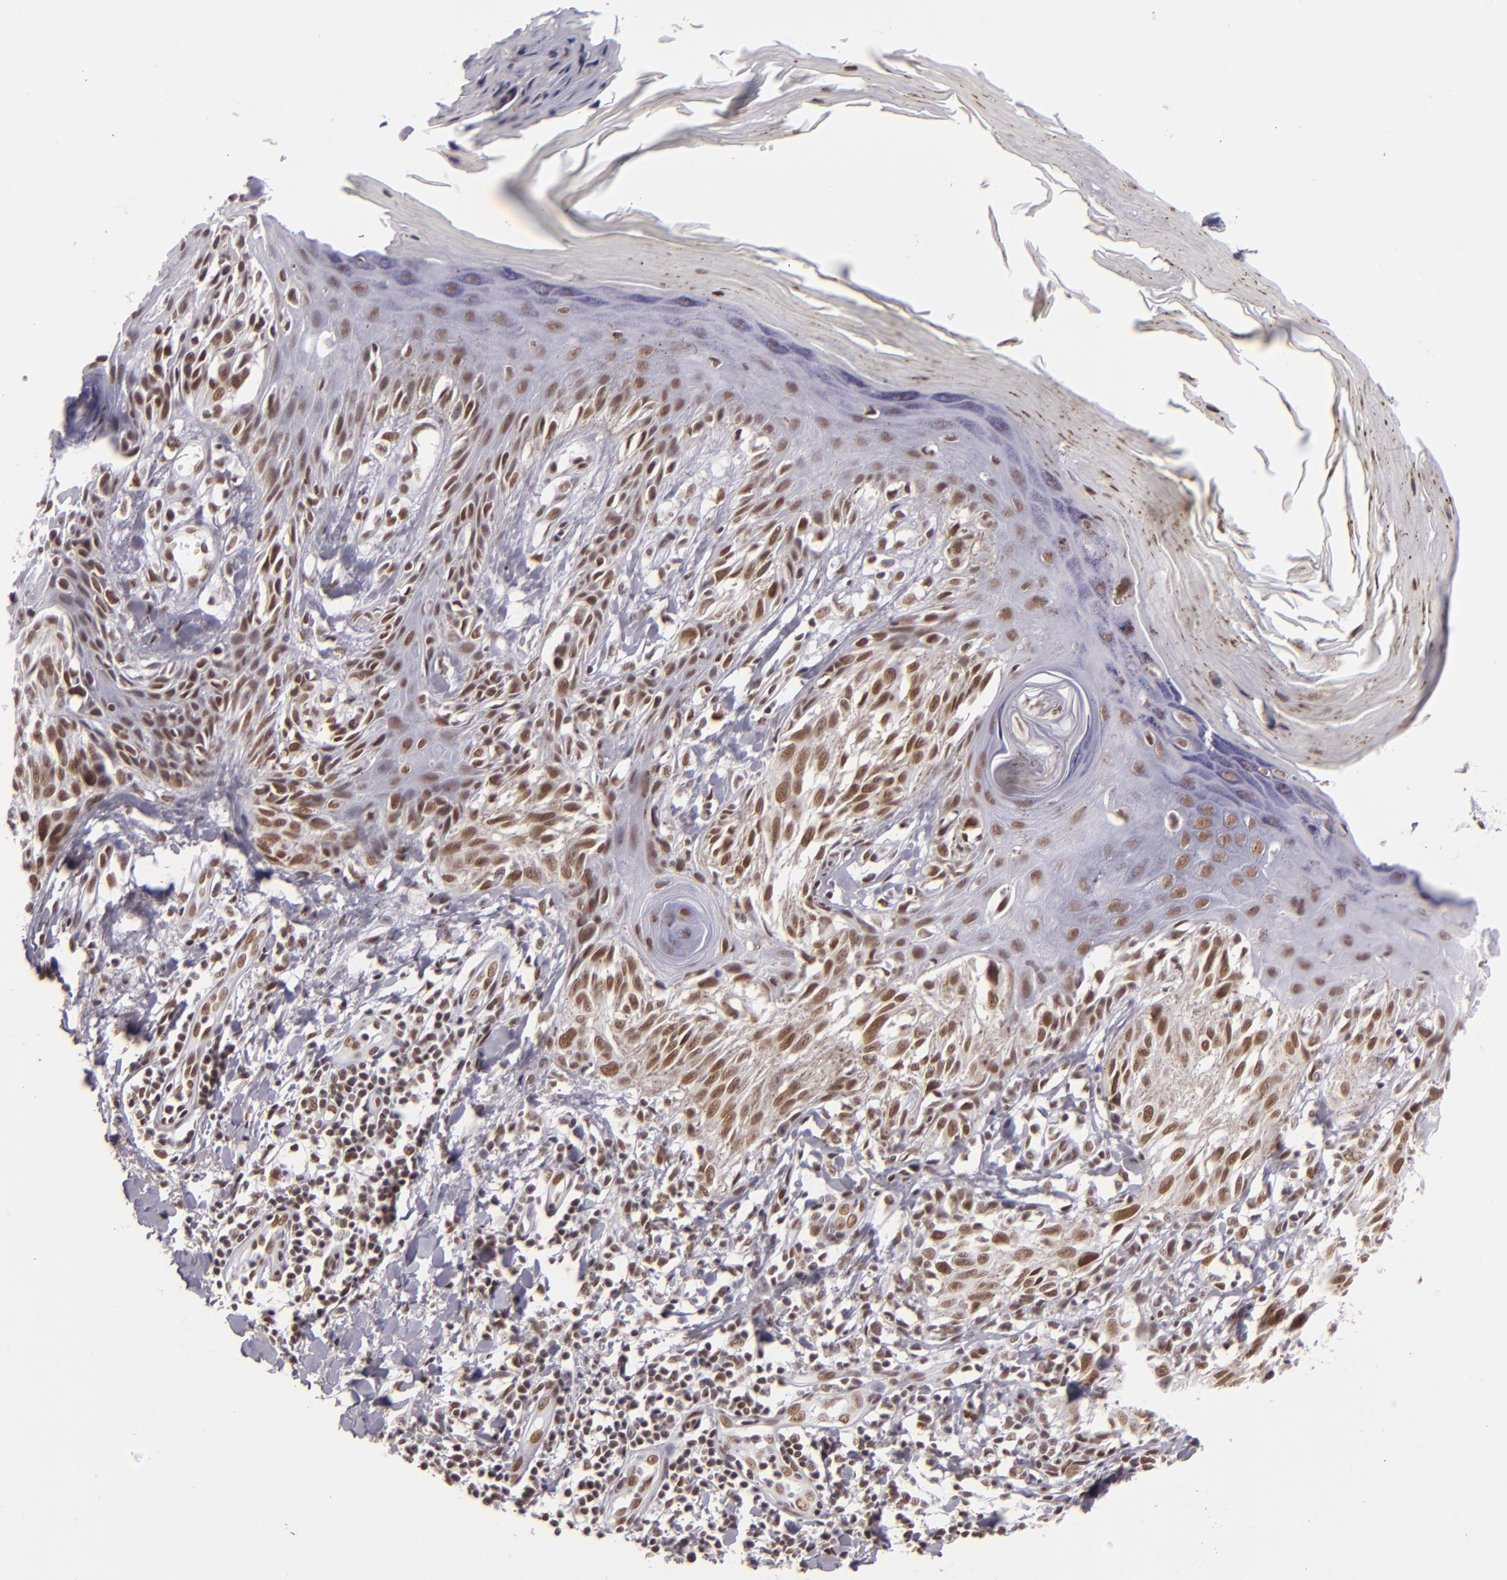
{"staining": {"intensity": "moderate", "quantity": ">75%", "location": "nuclear"}, "tissue": "melanoma", "cell_type": "Tumor cells", "image_type": "cancer", "snomed": [{"axis": "morphology", "description": "Malignant melanoma, NOS"}, {"axis": "topography", "description": "Skin"}], "caption": "This is an image of IHC staining of melanoma, which shows moderate staining in the nuclear of tumor cells.", "gene": "BRD8", "patient": {"sex": "female", "age": 77}}